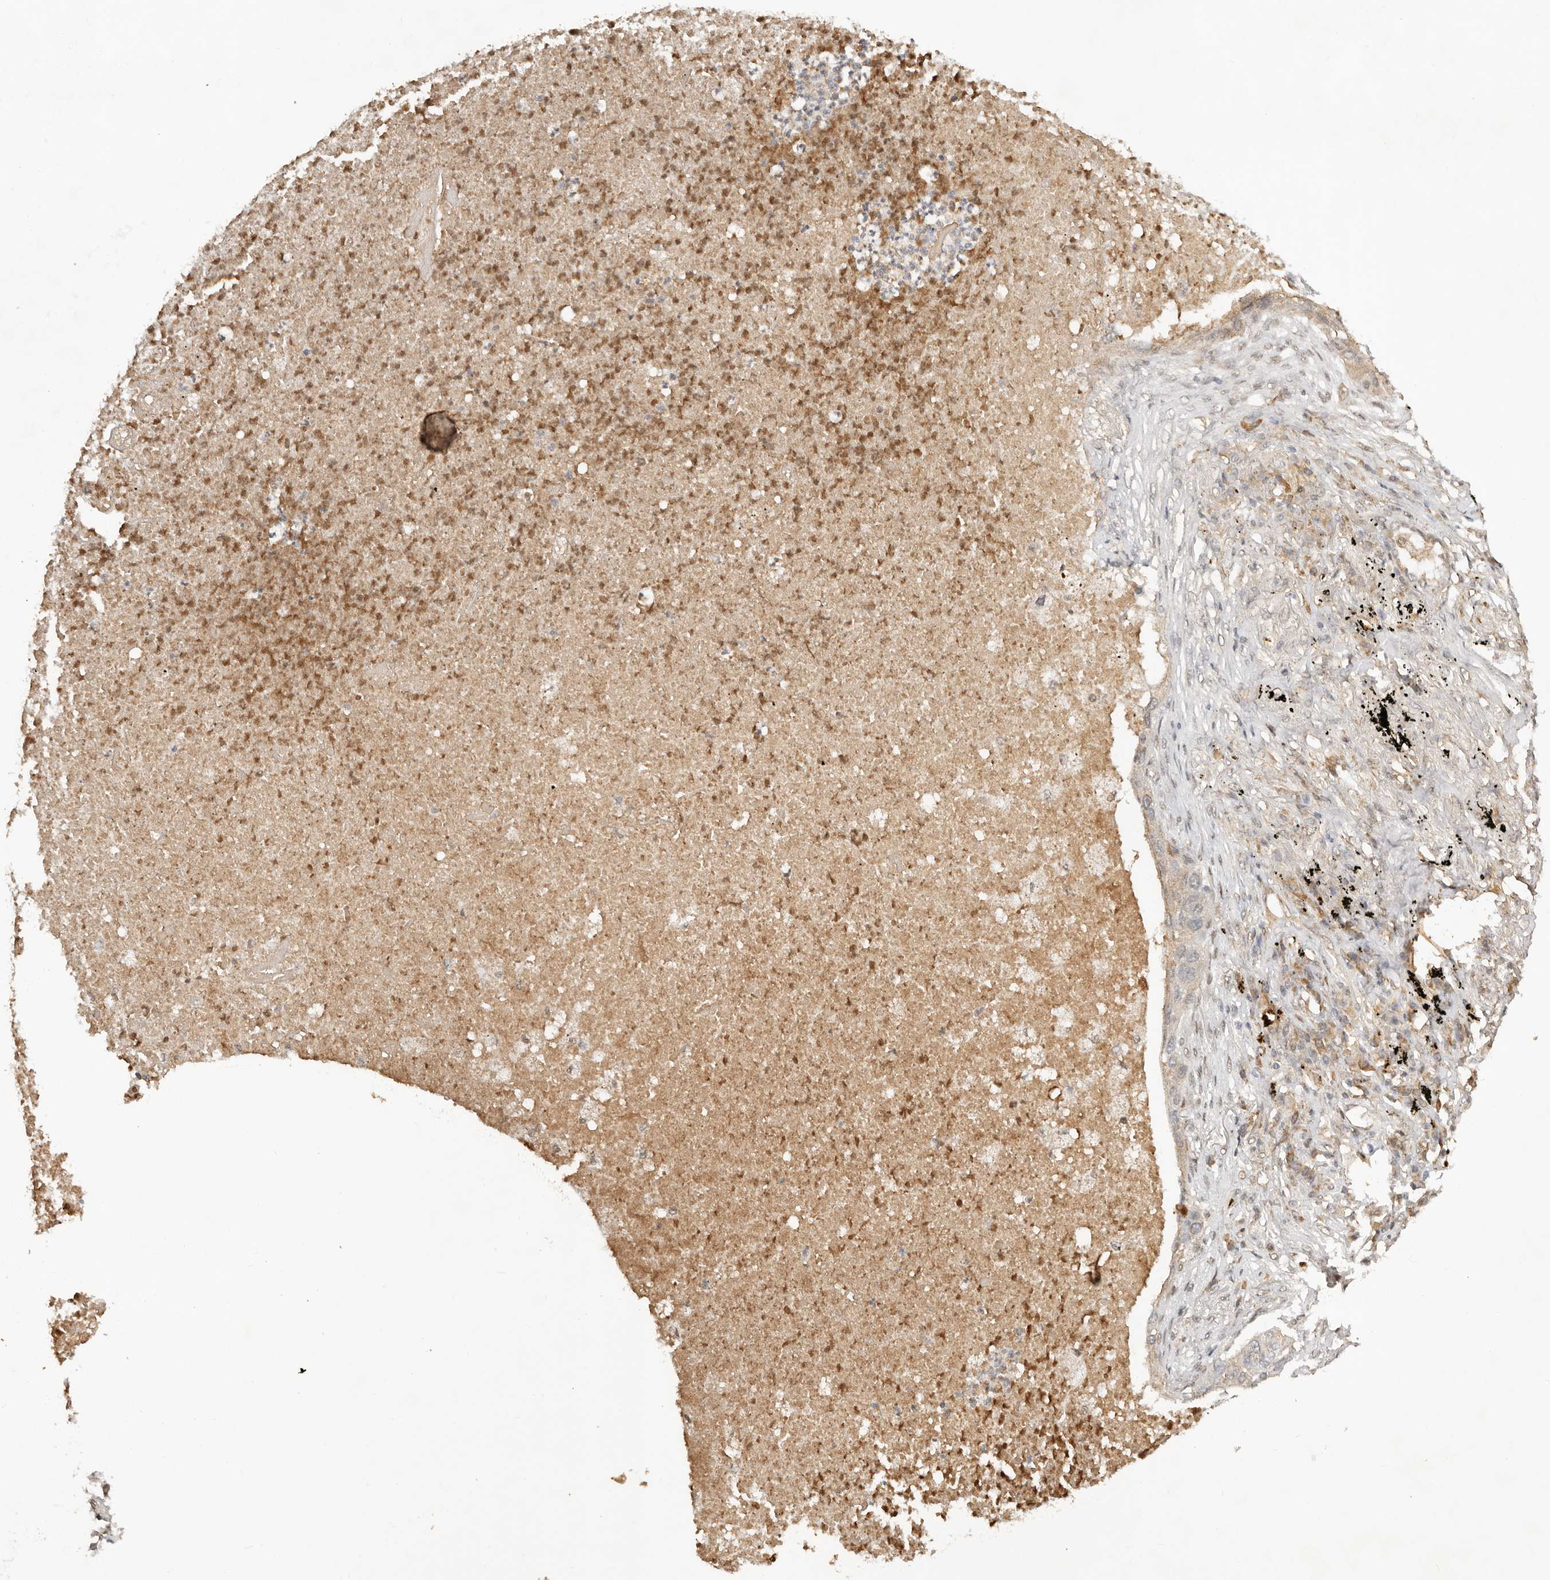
{"staining": {"intensity": "weak", "quantity": "<25%", "location": "cytoplasmic/membranous,nuclear"}, "tissue": "lung cancer", "cell_type": "Tumor cells", "image_type": "cancer", "snomed": [{"axis": "morphology", "description": "Squamous cell carcinoma, NOS"}, {"axis": "topography", "description": "Lung"}], "caption": "This is an immunohistochemistry image of human lung cancer (squamous cell carcinoma). There is no expression in tumor cells.", "gene": "SEC14L1", "patient": {"sex": "female", "age": 63}}